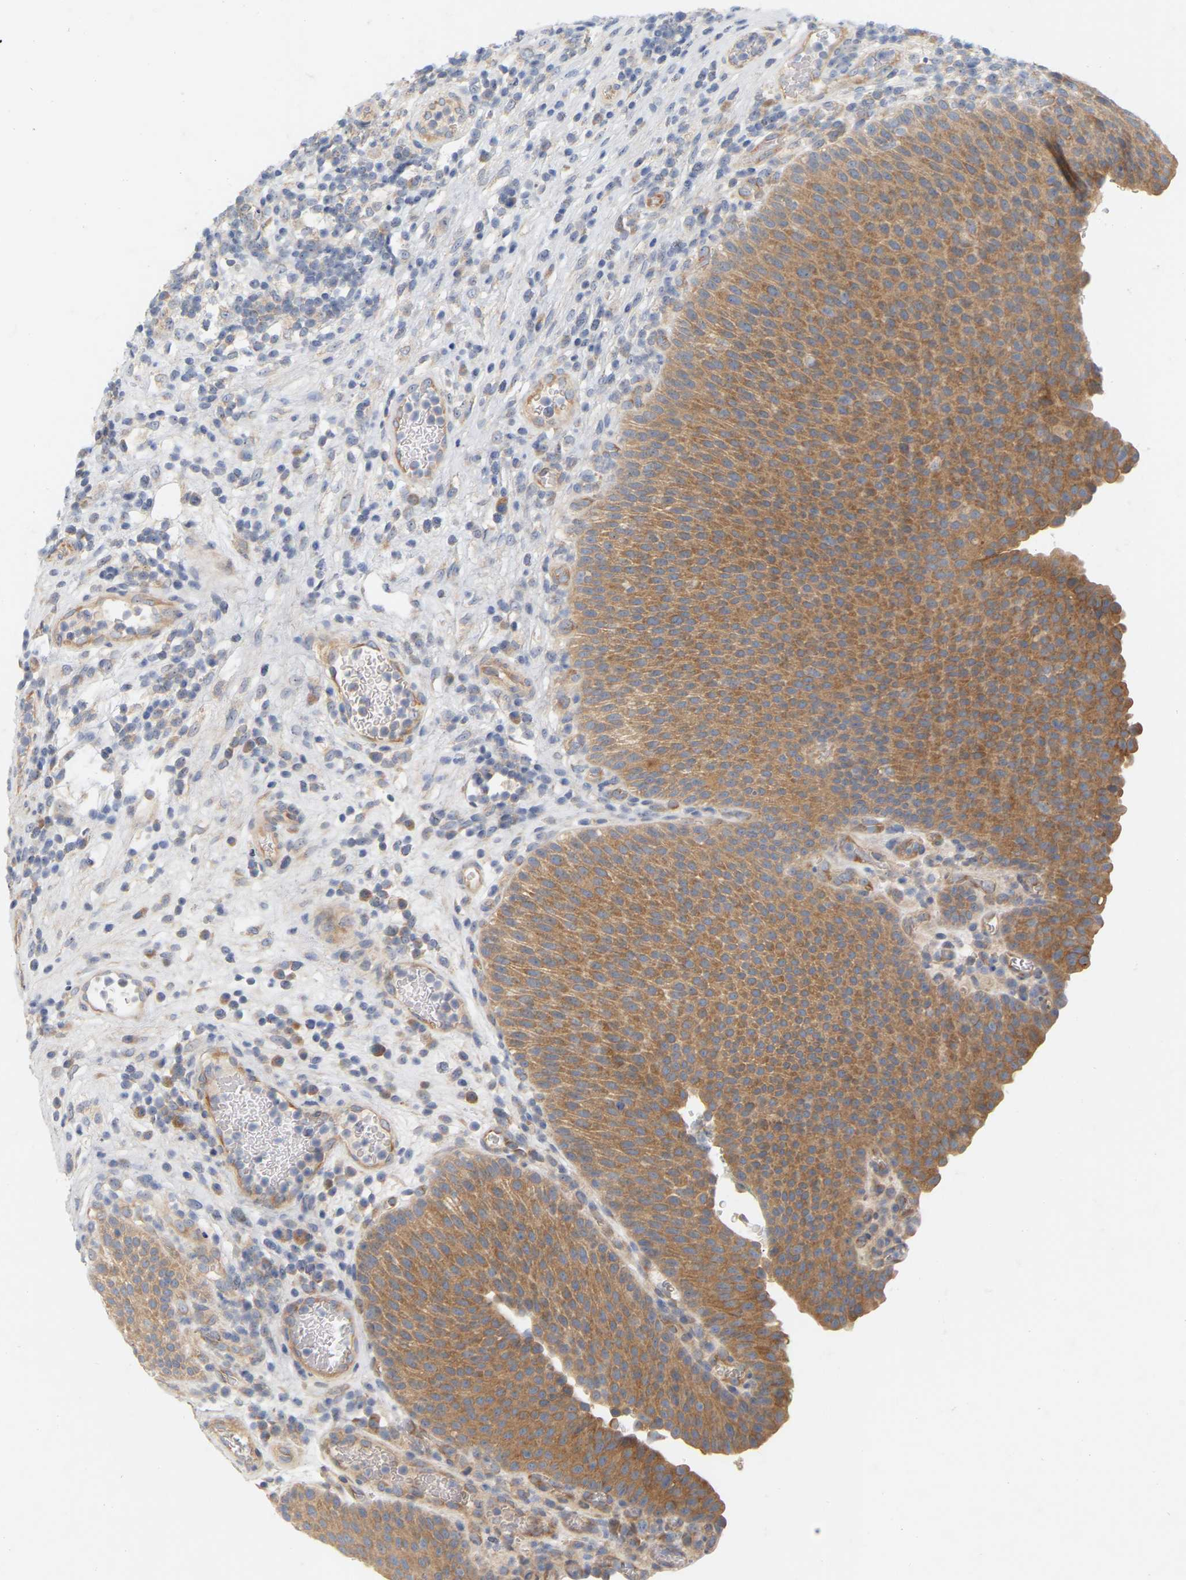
{"staining": {"intensity": "strong", "quantity": ">75%", "location": "cytoplasmic/membranous"}, "tissue": "urothelial cancer", "cell_type": "Tumor cells", "image_type": "cancer", "snomed": [{"axis": "morphology", "description": "Urothelial carcinoma, High grade"}, {"axis": "topography", "description": "Urinary bladder"}], "caption": "DAB immunohistochemical staining of human urothelial cancer demonstrates strong cytoplasmic/membranous protein staining in about >75% of tumor cells. The staining was performed using DAB to visualize the protein expression in brown, while the nuclei were stained in blue with hematoxylin (Magnification: 20x).", "gene": "MINDY4", "patient": {"sex": "male", "age": 74}}